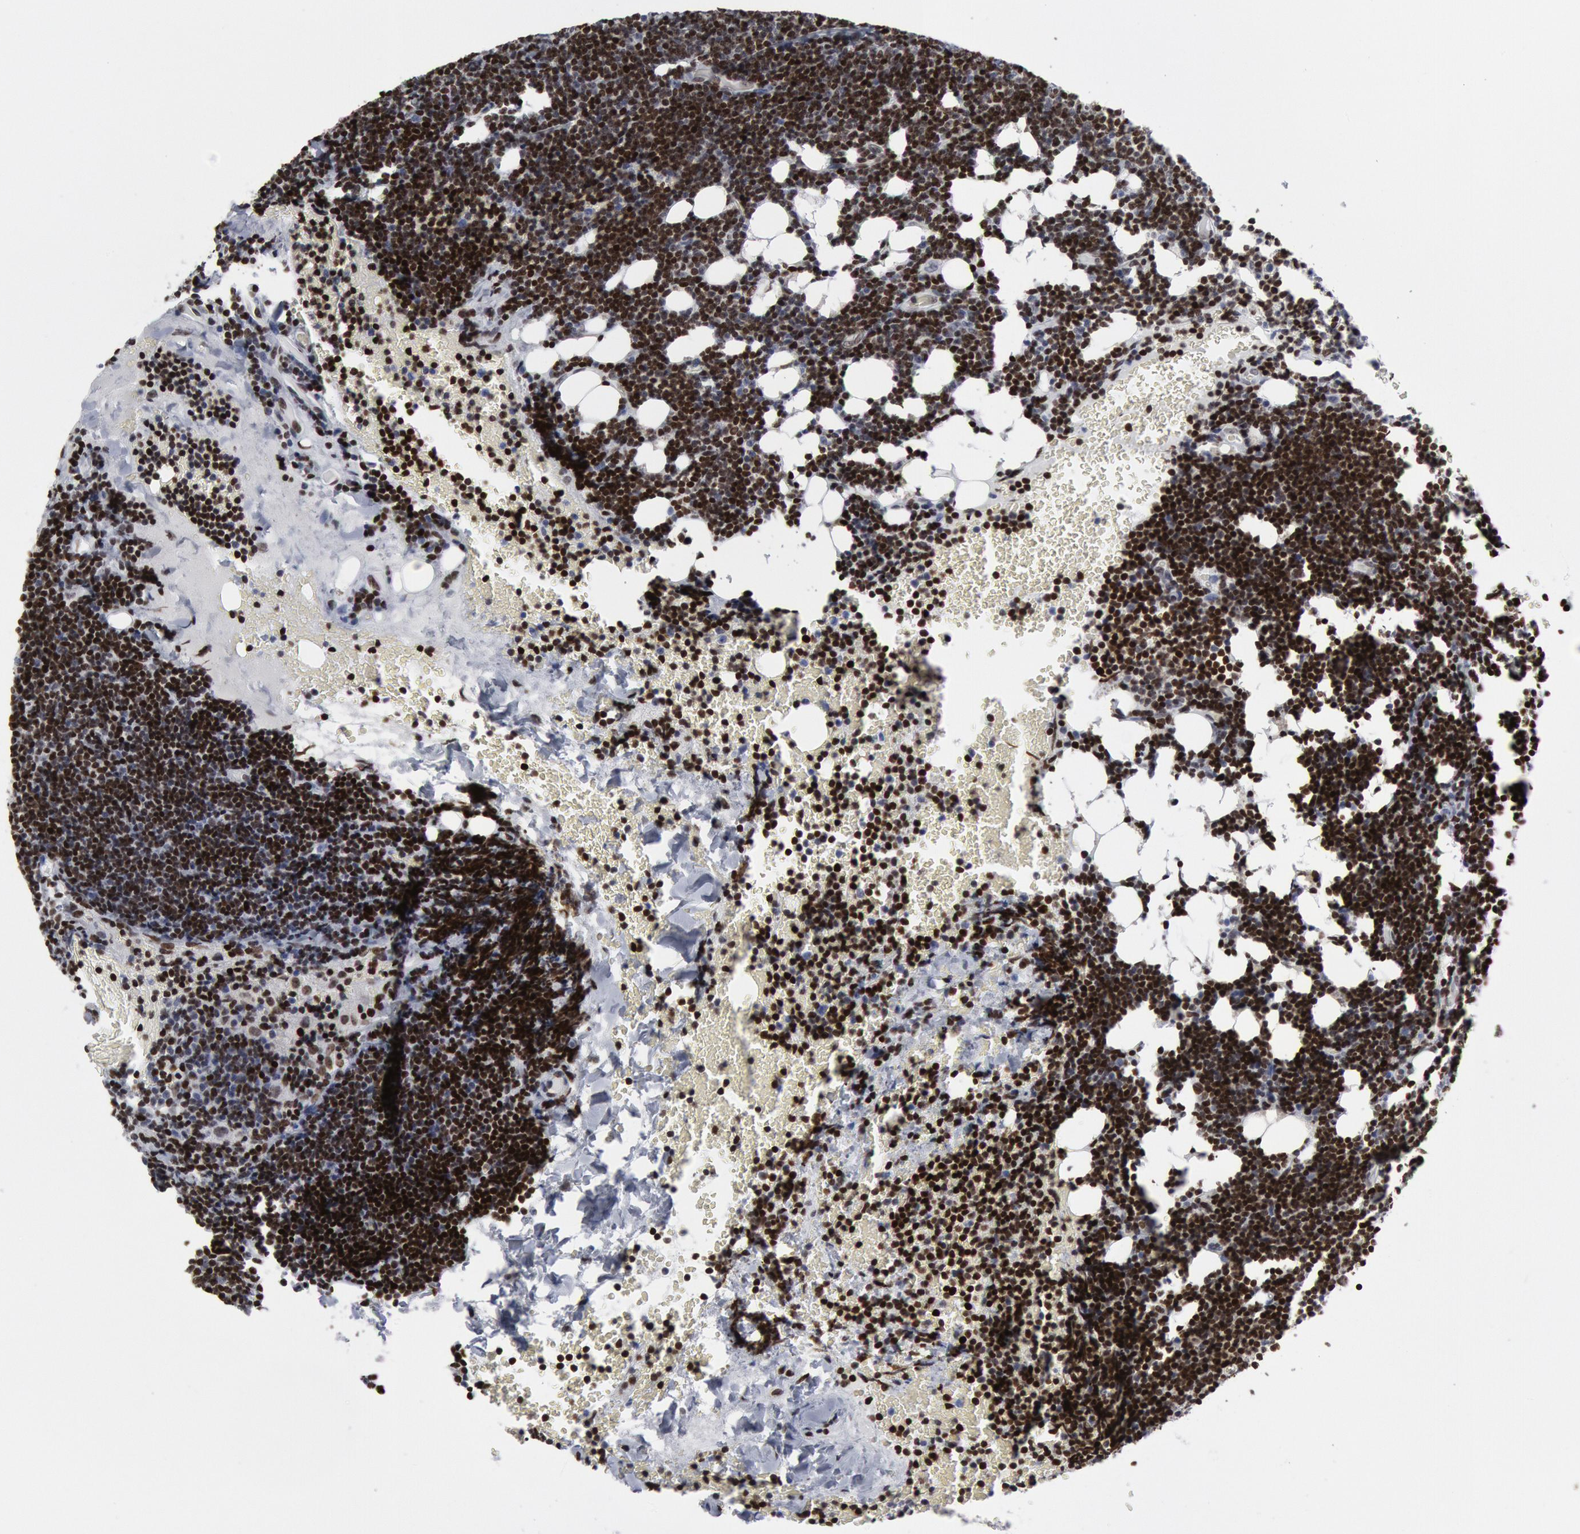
{"staining": {"intensity": "moderate", "quantity": ">75%", "location": "nuclear"}, "tissue": "lymphoma", "cell_type": "Tumor cells", "image_type": "cancer", "snomed": [{"axis": "morphology", "description": "Malignant lymphoma, non-Hodgkin's type, Low grade"}, {"axis": "topography", "description": "Lymph node"}], "caption": "Lymphoma stained with immunohistochemistry (IHC) demonstrates moderate nuclear staining in about >75% of tumor cells. Using DAB (brown) and hematoxylin (blue) stains, captured at high magnification using brightfield microscopy.", "gene": "MECP2", "patient": {"sex": "female", "age": 51}}